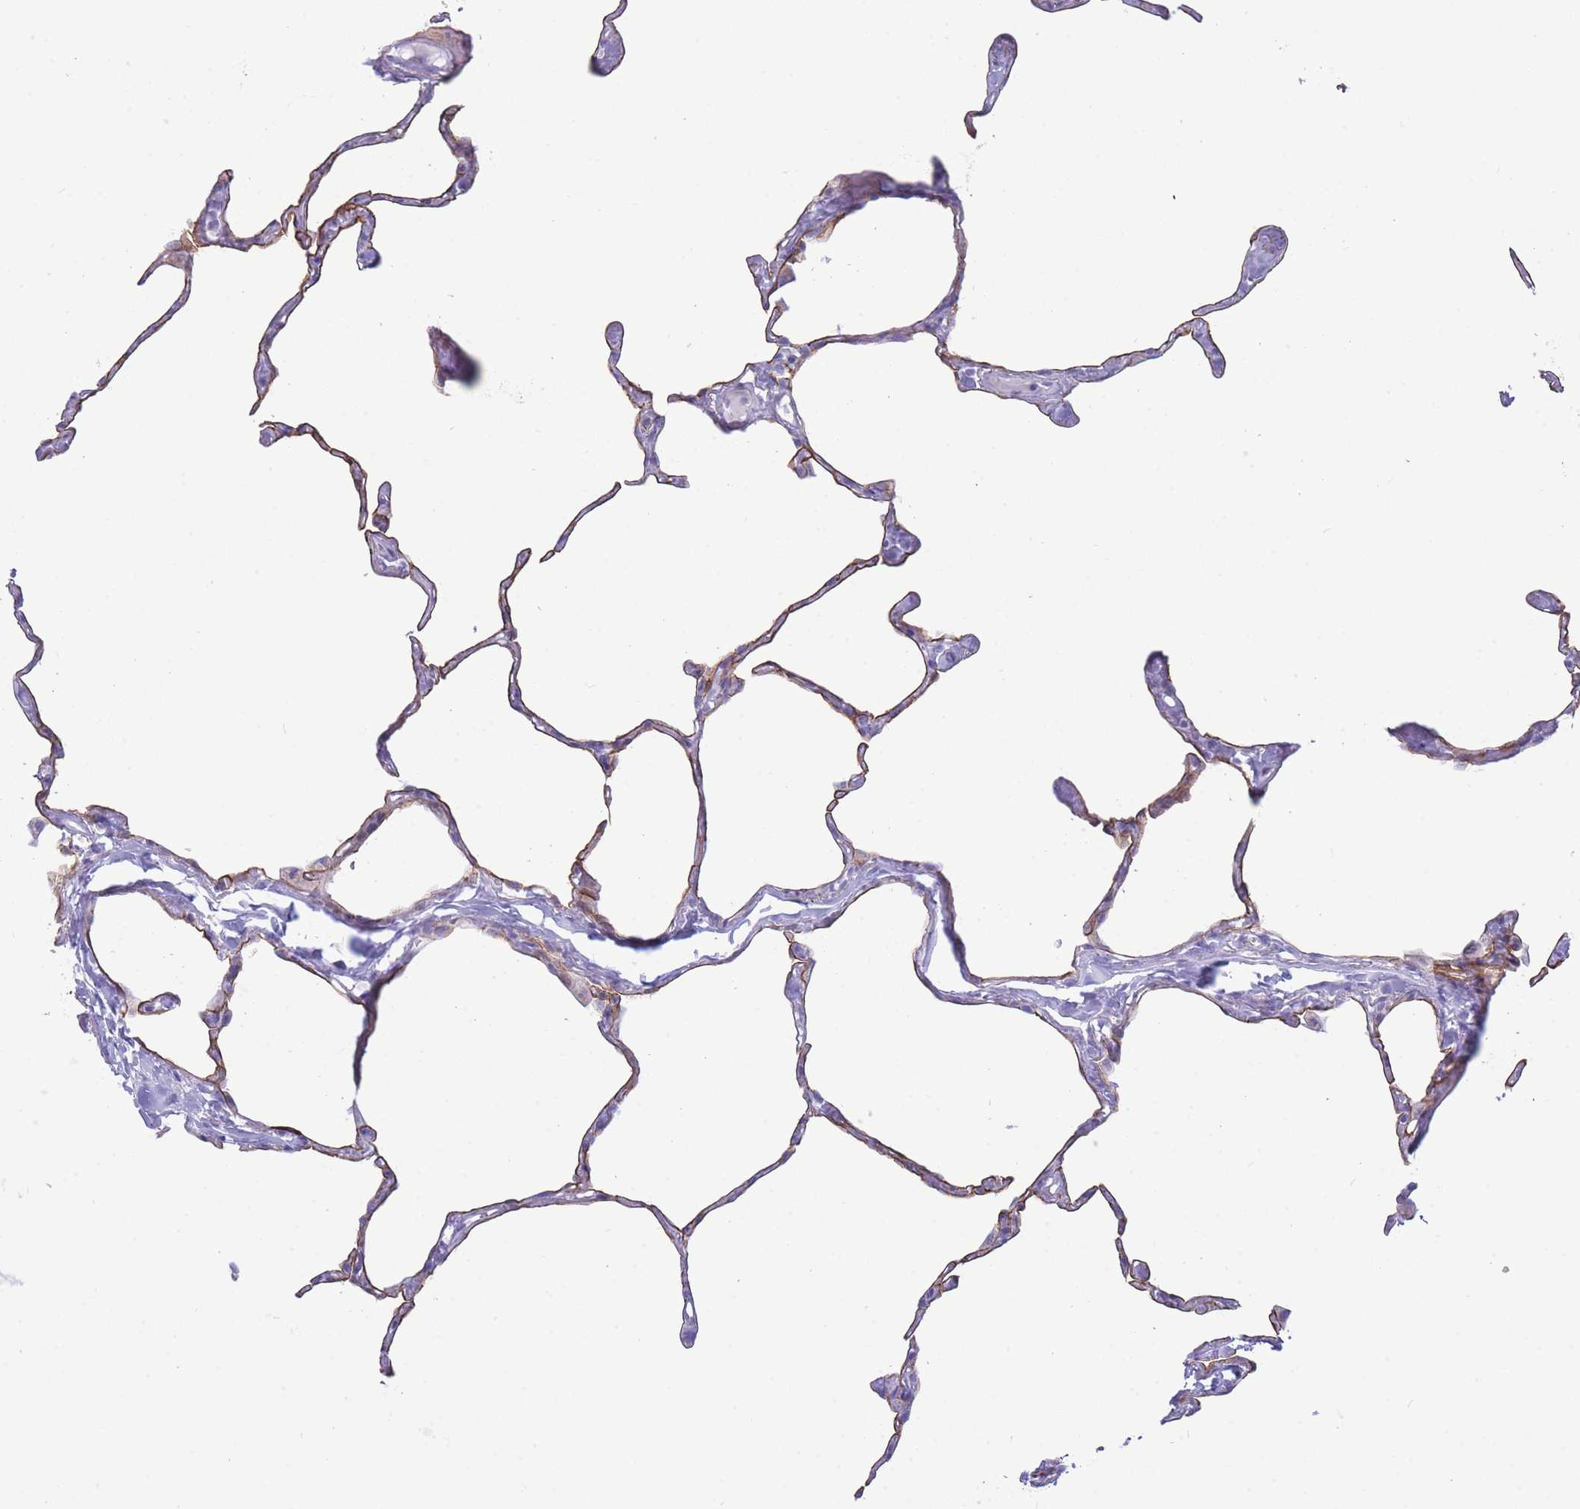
{"staining": {"intensity": "moderate", "quantity": ">75%", "location": "cytoplasmic/membranous"}, "tissue": "lung", "cell_type": "Alveolar cells", "image_type": "normal", "snomed": [{"axis": "morphology", "description": "Normal tissue, NOS"}, {"axis": "topography", "description": "Lung"}], "caption": "The photomicrograph shows immunohistochemical staining of unremarkable lung. There is moderate cytoplasmic/membranous staining is present in about >75% of alveolar cells.", "gene": "VWA8", "patient": {"sex": "male", "age": 65}}